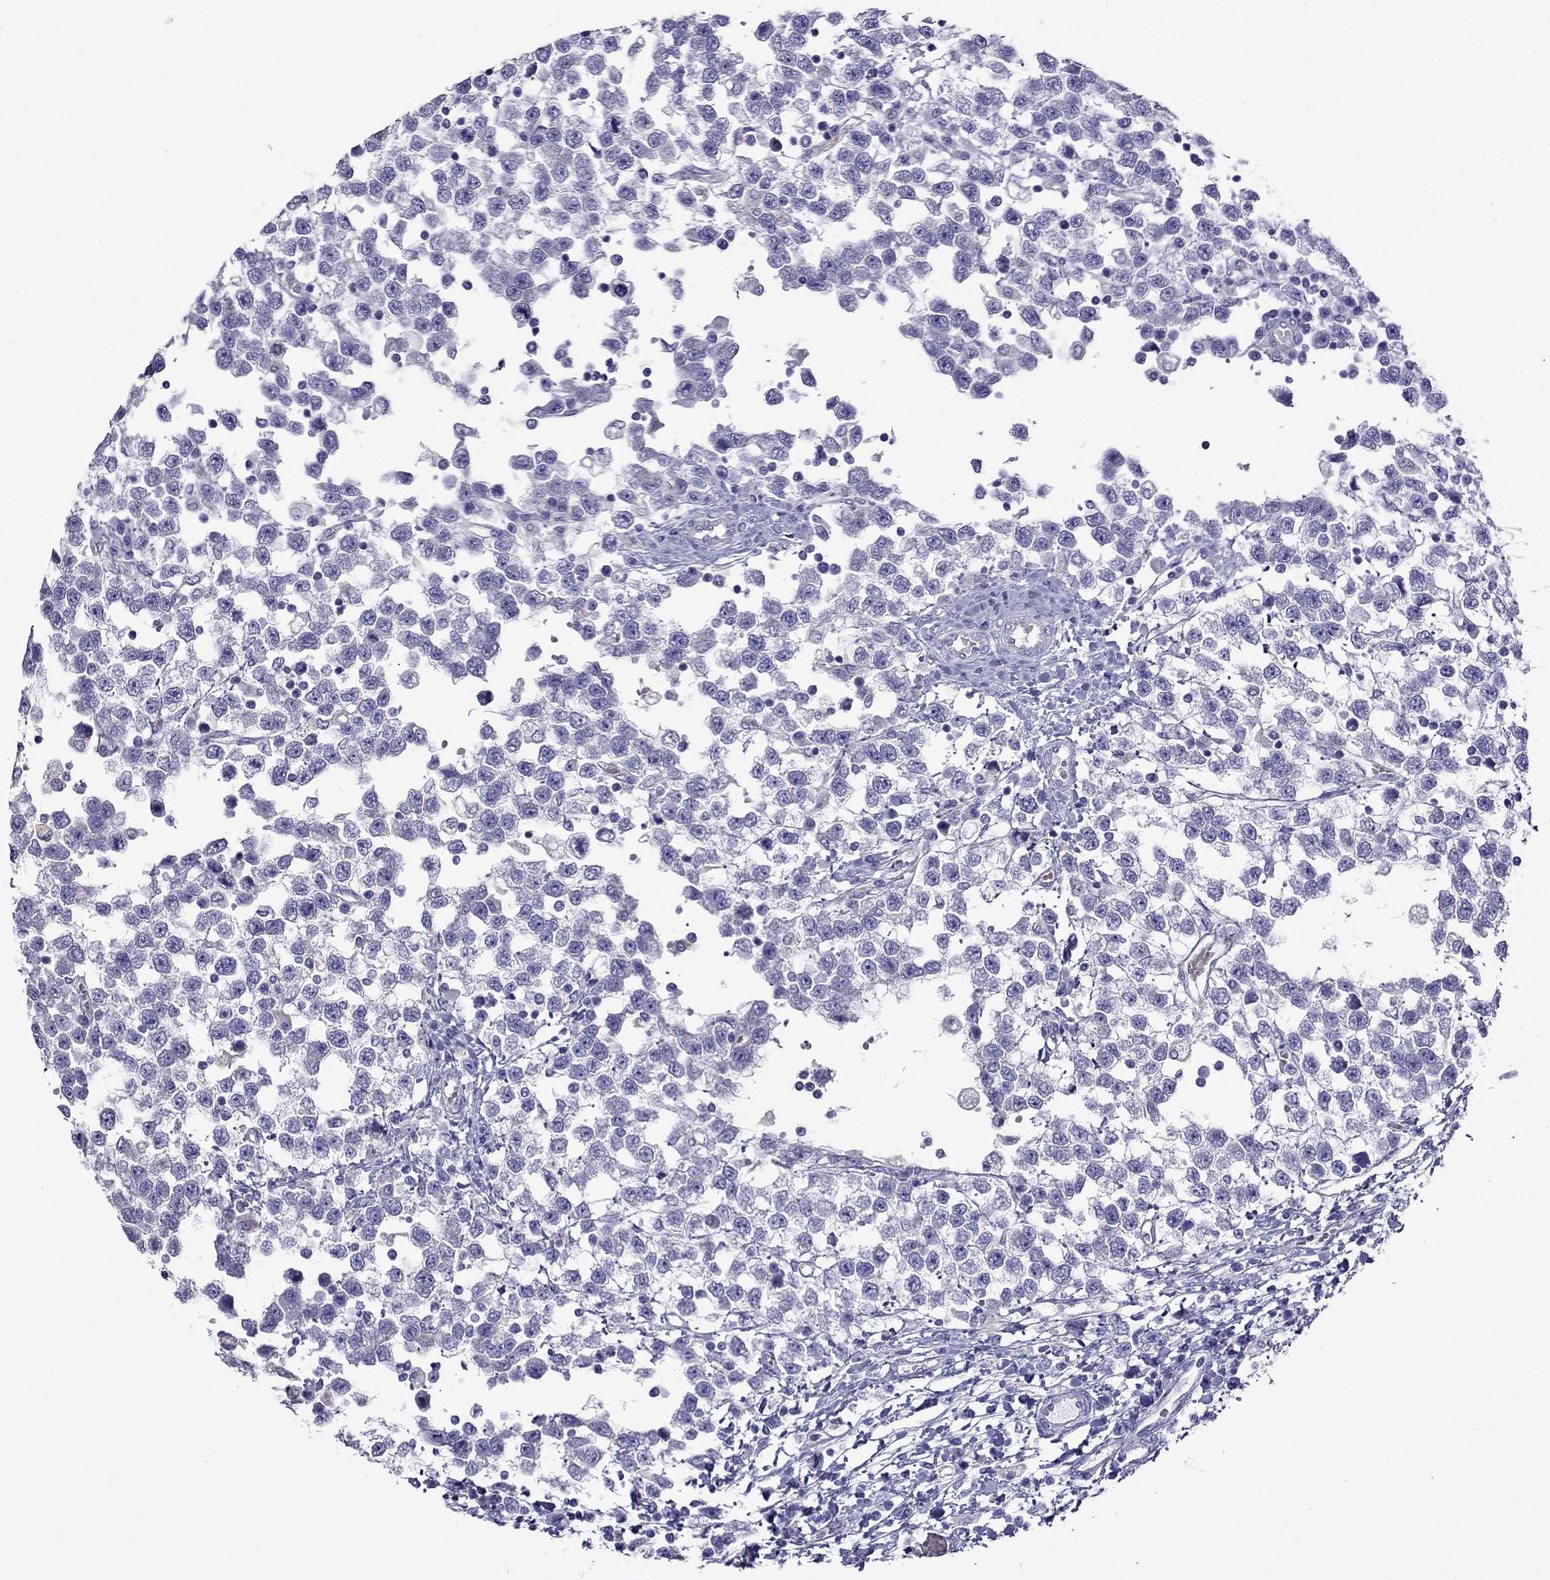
{"staining": {"intensity": "negative", "quantity": "none", "location": "none"}, "tissue": "testis cancer", "cell_type": "Tumor cells", "image_type": "cancer", "snomed": [{"axis": "morphology", "description": "Seminoma, NOS"}, {"axis": "topography", "description": "Testis"}], "caption": "Immunohistochemistry of seminoma (testis) exhibits no staining in tumor cells.", "gene": "TDRD1", "patient": {"sex": "male", "age": 34}}